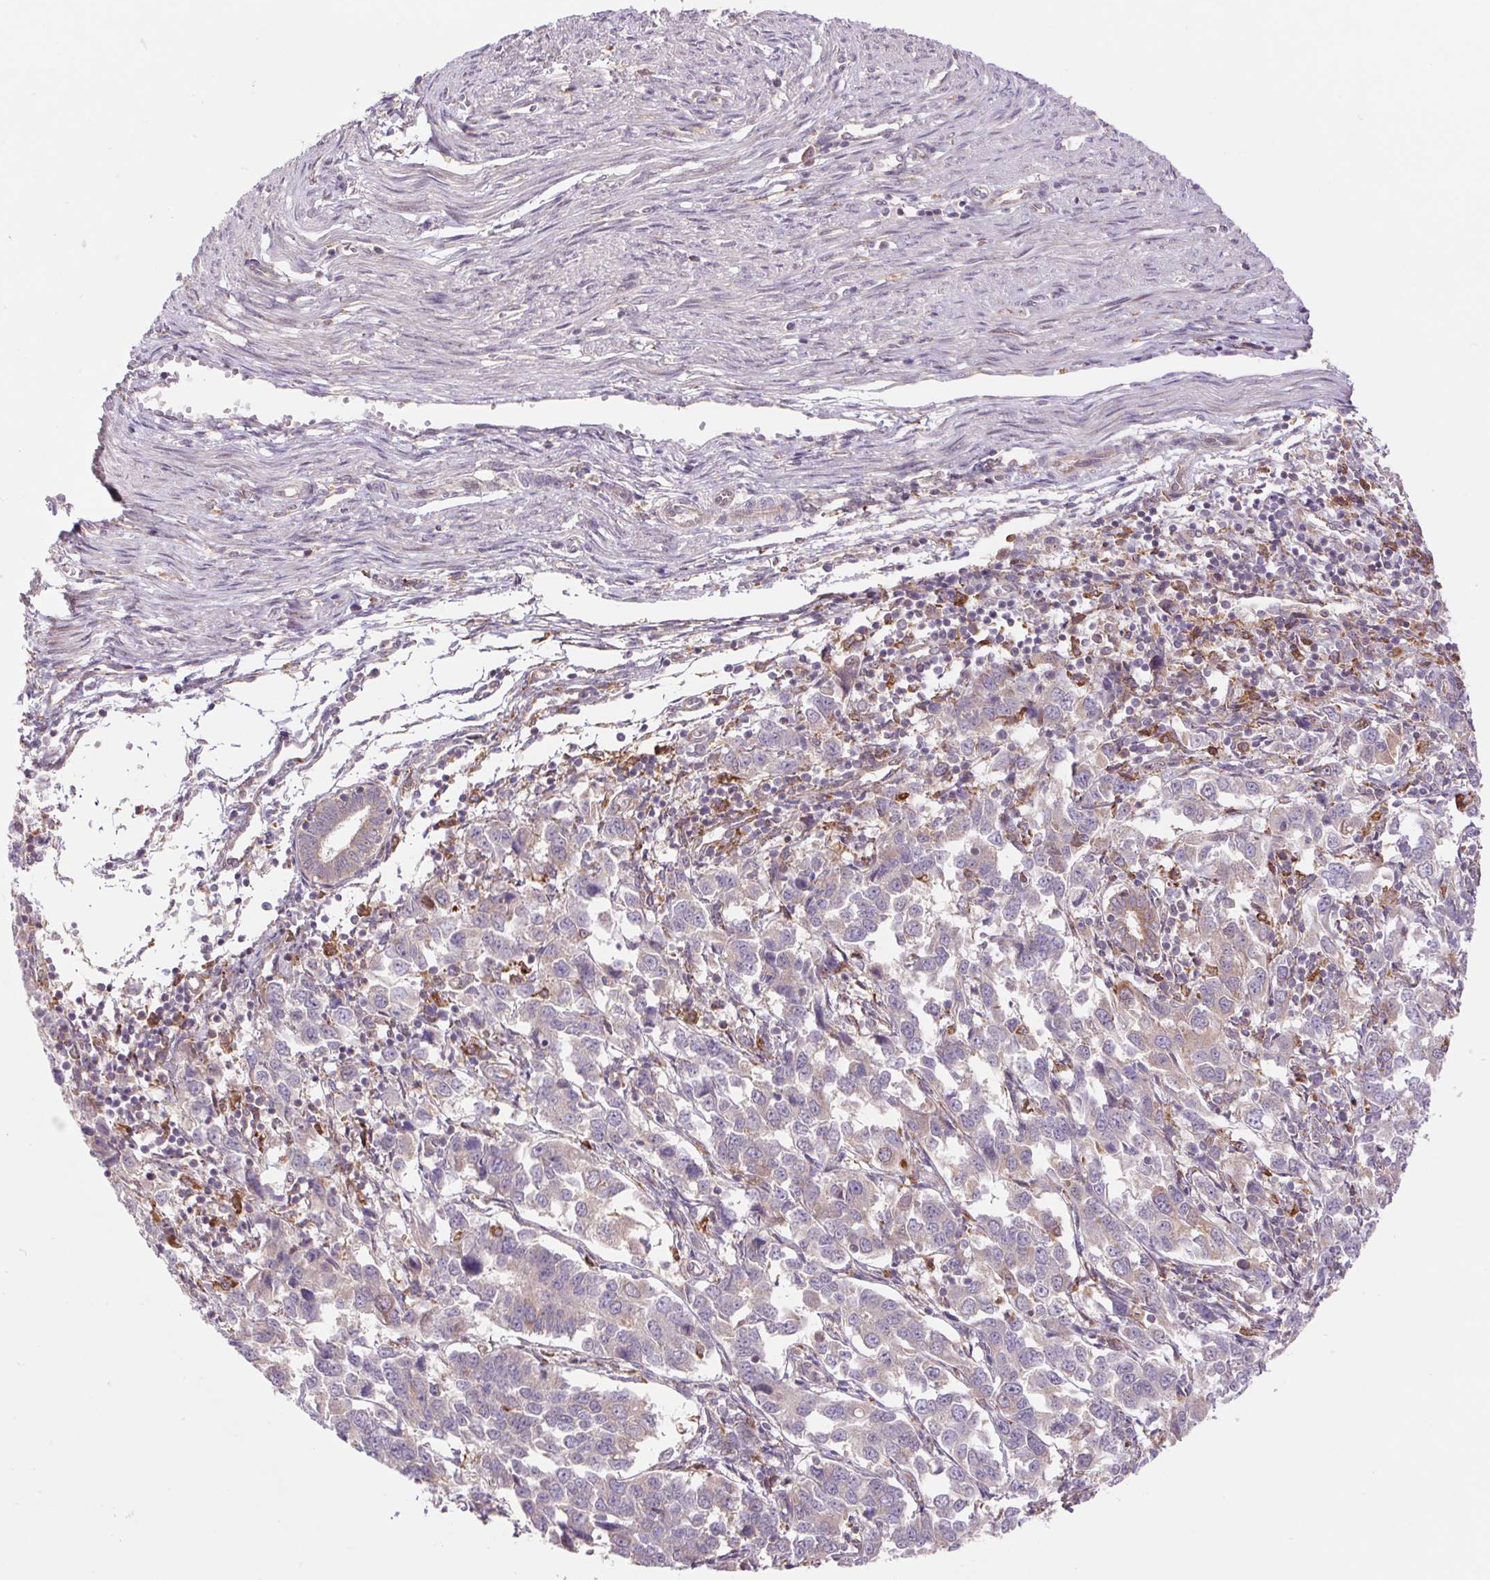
{"staining": {"intensity": "weak", "quantity": "<25%", "location": "cytoplasmic/membranous"}, "tissue": "endometrial cancer", "cell_type": "Tumor cells", "image_type": "cancer", "snomed": [{"axis": "morphology", "description": "Adenocarcinoma, NOS"}, {"axis": "topography", "description": "Endometrium"}], "caption": "IHC histopathology image of human endometrial cancer (adenocarcinoma) stained for a protein (brown), which displays no staining in tumor cells.", "gene": "KLHL20", "patient": {"sex": "female", "age": 43}}